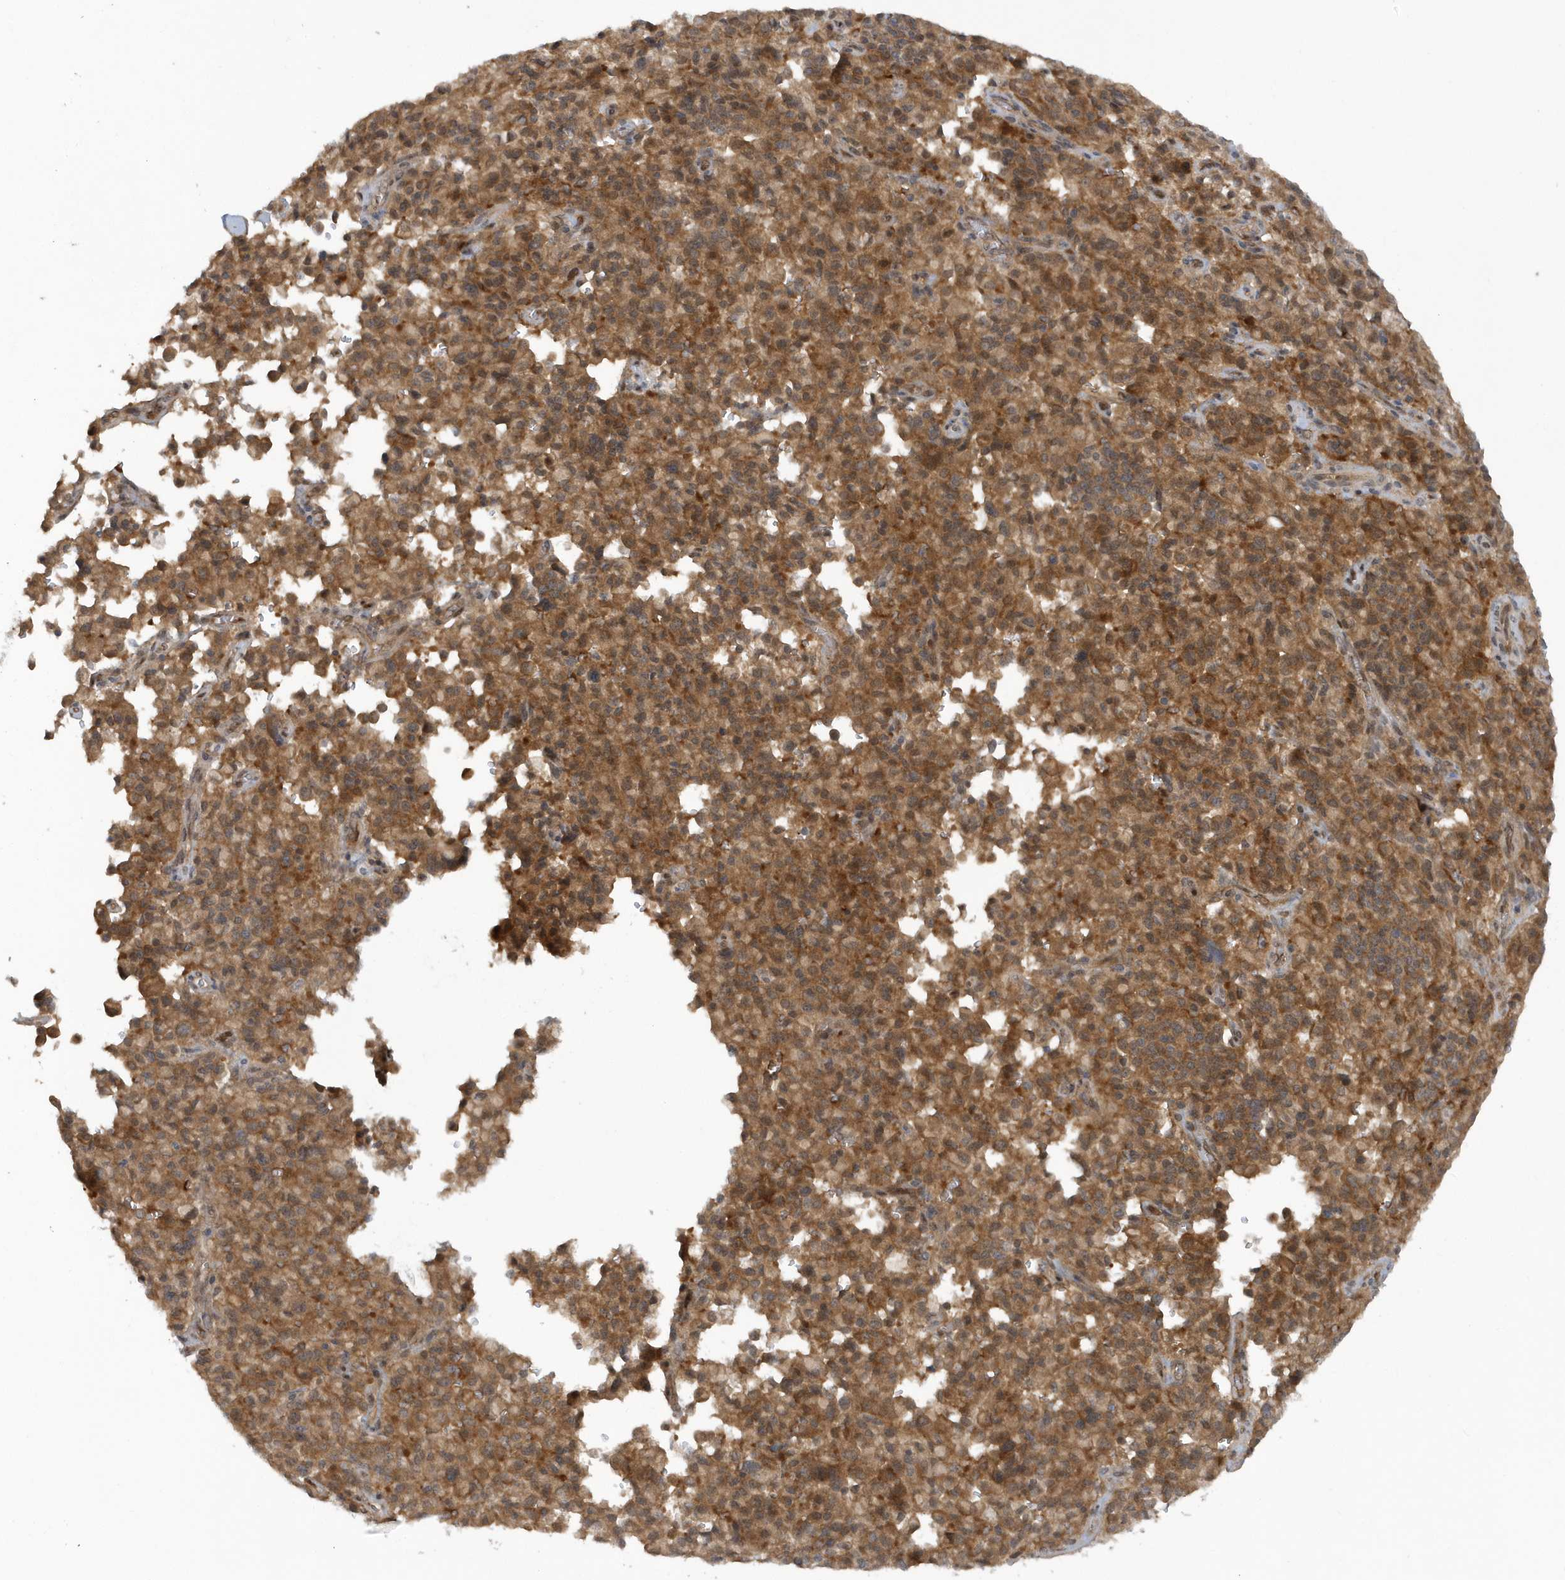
{"staining": {"intensity": "strong", "quantity": ">75%", "location": "cytoplasmic/membranous"}, "tissue": "pancreatic cancer", "cell_type": "Tumor cells", "image_type": "cancer", "snomed": [{"axis": "morphology", "description": "Adenocarcinoma, NOS"}, {"axis": "topography", "description": "Pancreas"}], "caption": "This image demonstrates IHC staining of pancreatic cancer (adenocarcinoma), with high strong cytoplasmic/membranous expression in about >75% of tumor cells.", "gene": "ATG4A", "patient": {"sex": "male", "age": 65}}